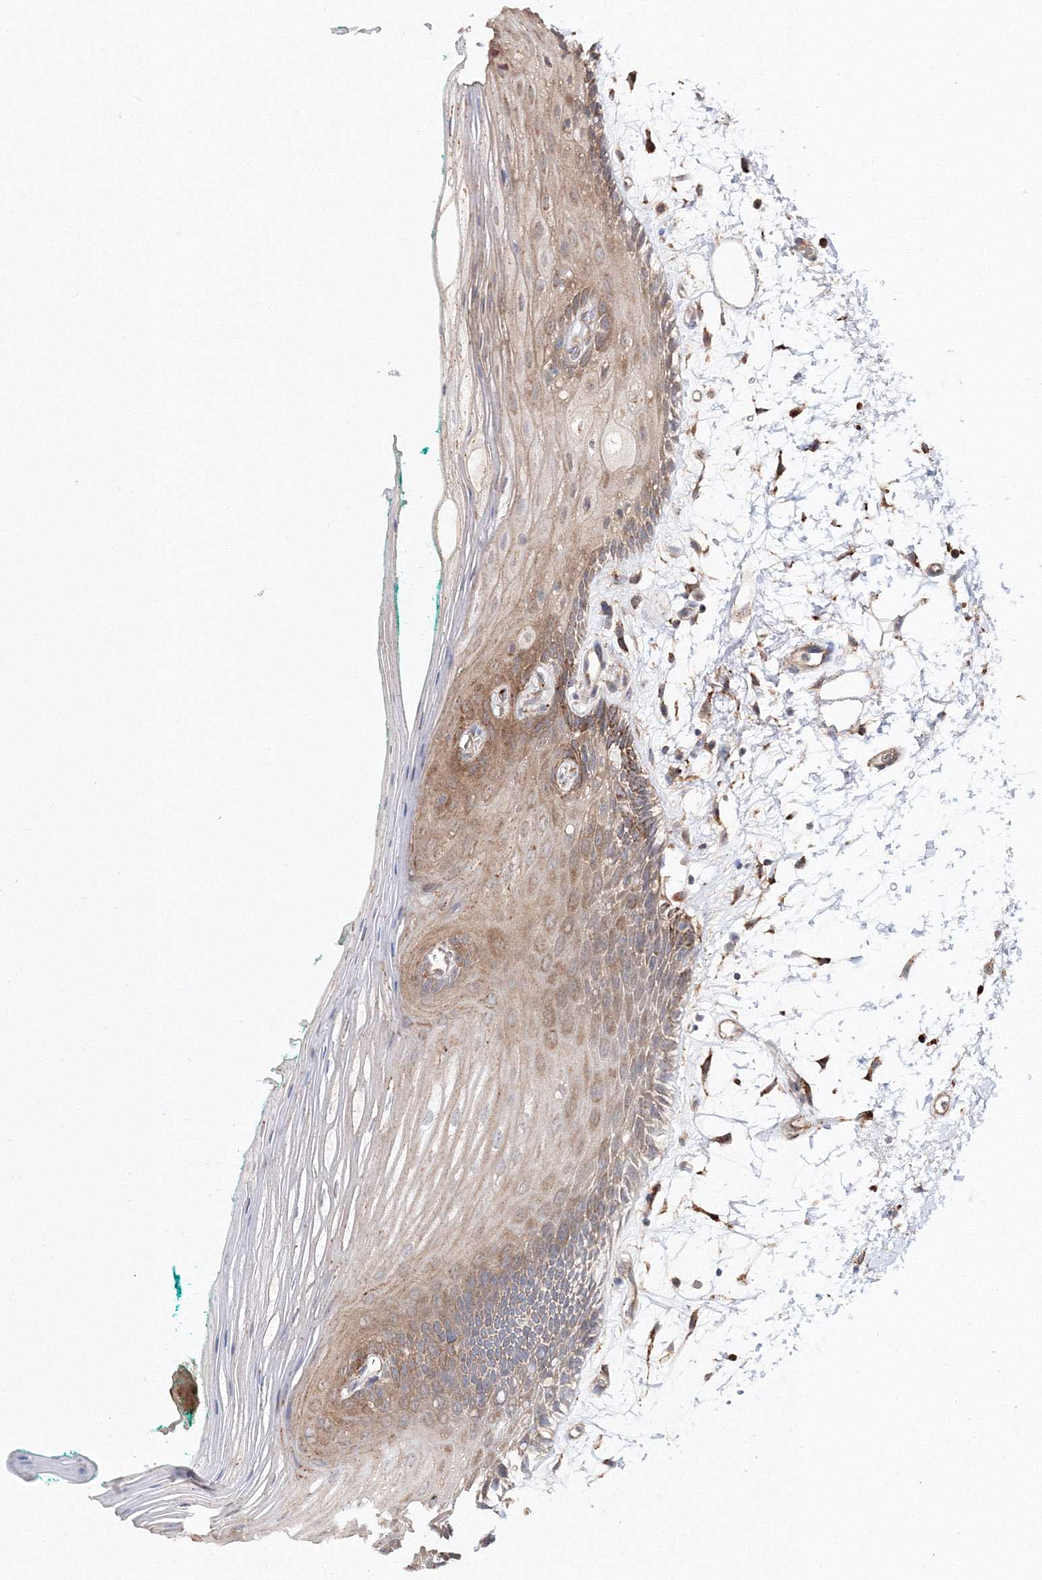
{"staining": {"intensity": "moderate", "quantity": ">75%", "location": "cytoplasmic/membranous"}, "tissue": "oral mucosa", "cell_type": "Squamous epithelial cells", "image_type": "normal", "snomed": [{"axis": "morphology", "description": "Normal tissue, NOS"}, {"axis": "topography", "description": "Skeletal muscle"}, {"axis": "topography", "description": "Oral tissue"}, {"axis": "topography", "description": "Peripheral nerve tissue"}], "caption": "Protein expression analysis of unremarkable human oral mucosa reveals moderate cytoplasmic/membranous expression in about >75% of squamous epithelial cells. The staining was performed using DAB (3,3'-diaminobenzidine) to visualize the protein expression in brown, while the nuclei were stained in blue with hematoxylin (Magnification: 20x).", "gene": "DDO", "patient": {"sex": "female", "age": 84}}